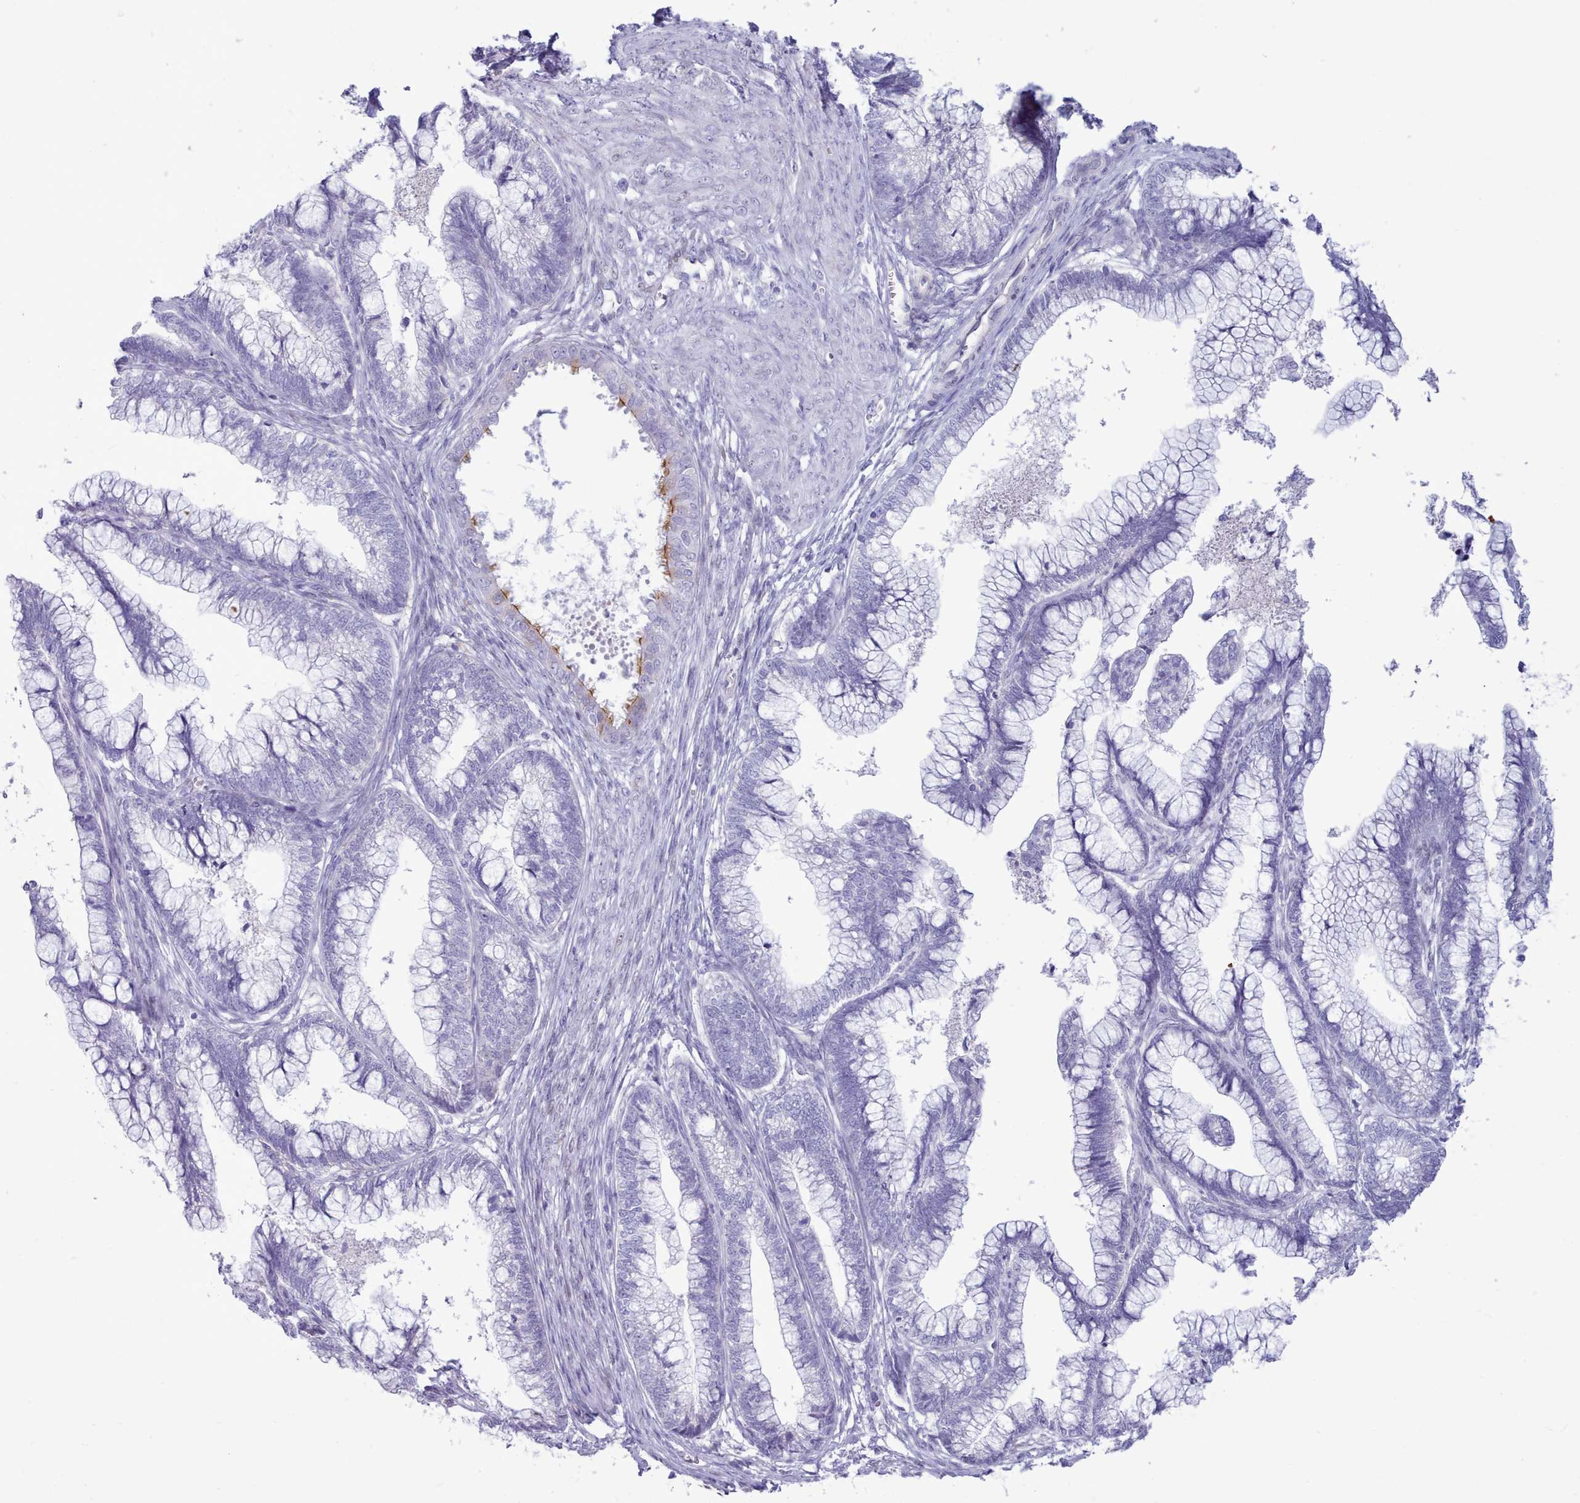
{"staining": {"intensity": "negative", "quantity": "none", "location": "none"}, "tissue": "cervical cancer", "cell_type": "Tumor cells", "image_type": "cancer", "snomed": [{"axis": "morphology", "description": "Adenocarcinoma, NOS"}, {"axis": "topography", "description": "Cervix"}], "caption": "High power microscopy photomicrograph of an immunohistochemistry micrograph of adenocarcinoma (cervical), revealing no significant positivity in tumor cells.", "gene": "TMEM253", "patient": {"sex": "female", "age": 44}}